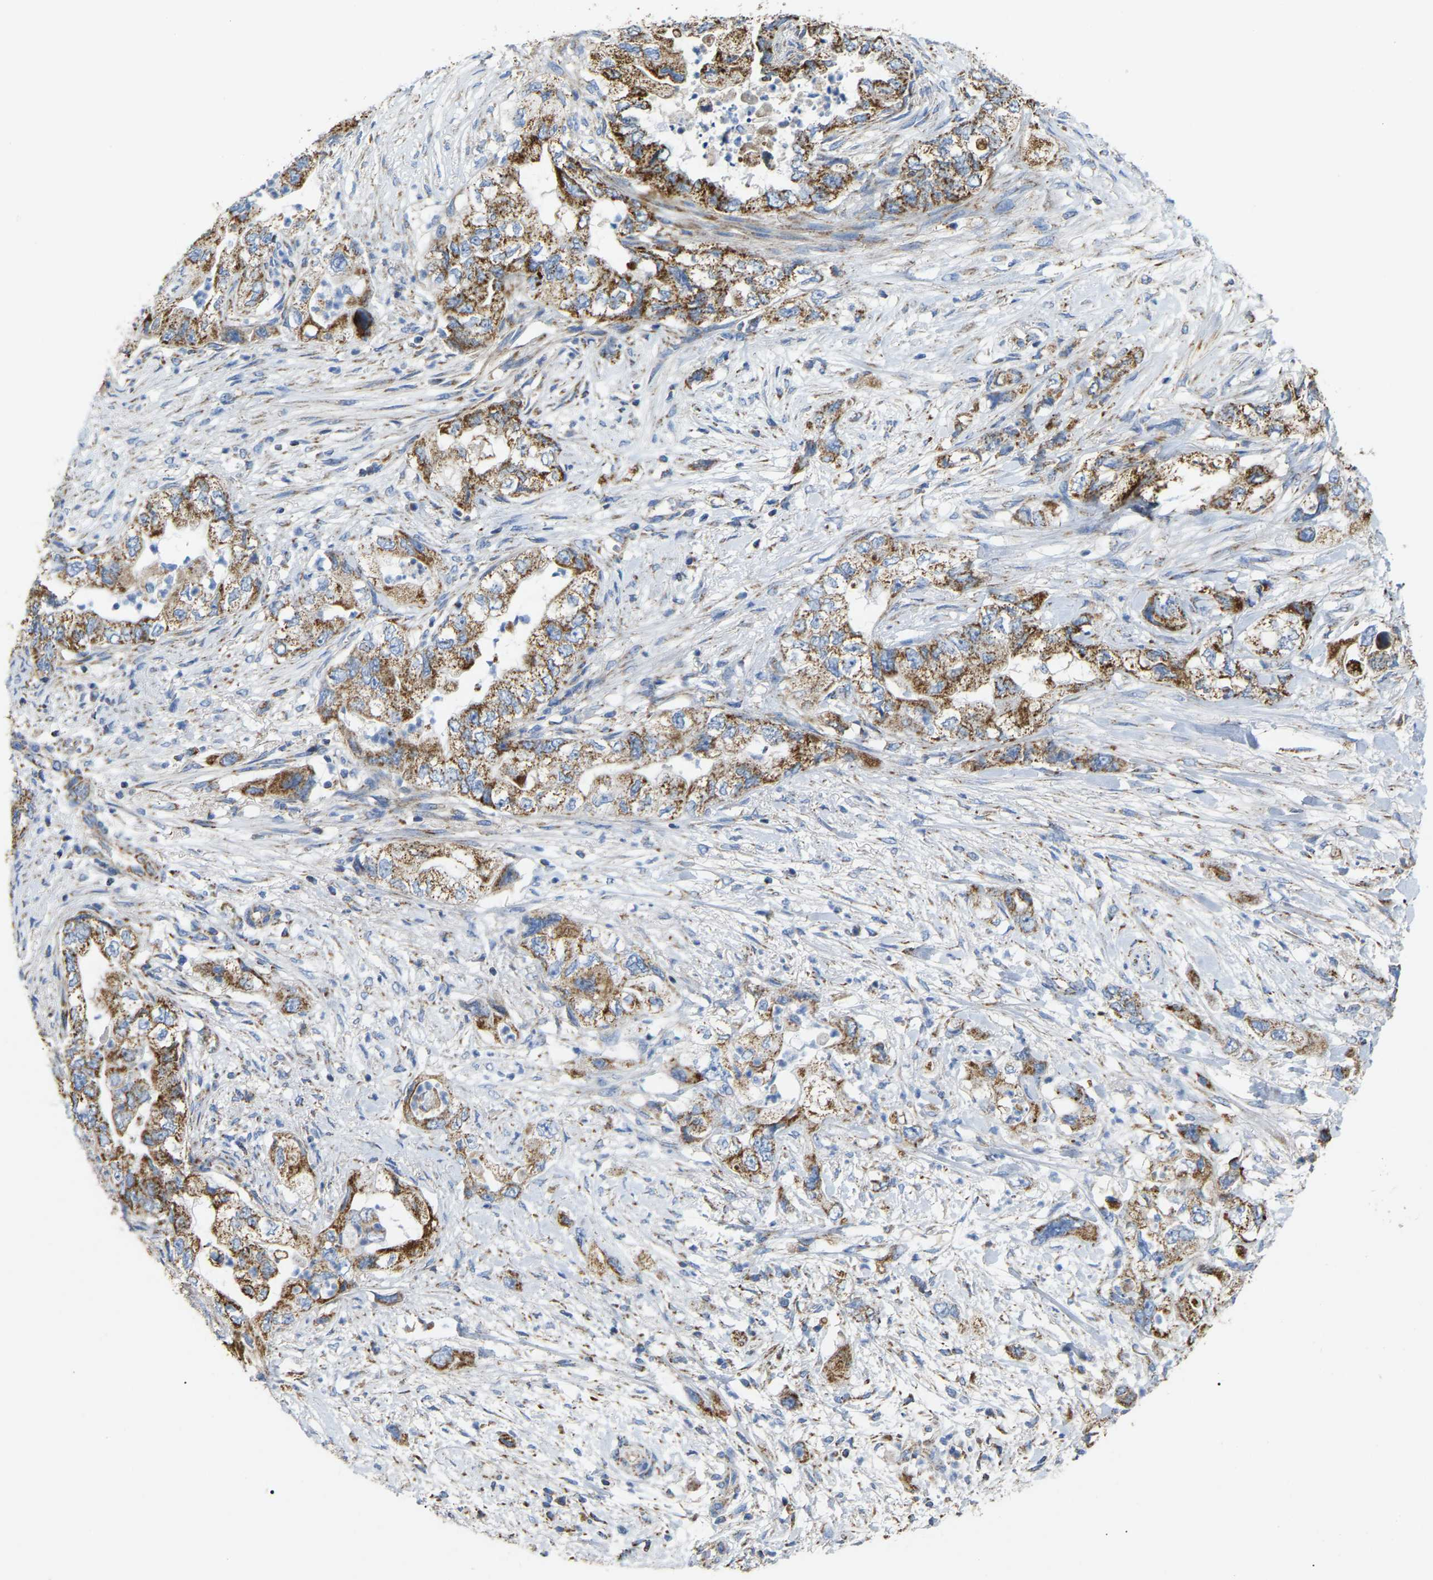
{"staining": {"intensity": "moderate", "quantity": ">75%", "location": "cytoplasmic/membranous"}, "tissue": "pancreatic cancer", "cell_type": "Tumor cells", "image_type": "cancer", "snomed": [{"axis": "morphology", "description": "Adenocarcinoma, NOS"}, {"axis": "topography", "description": "Pancreas"}], "caption": "Tumor cells show moderate cytoplasmic/membranous staining in approximately >75% of cells in pancreatic adenocarcinoma. The staining was performed using DAB, with brown indicating positive protein expression. Nuclei are stained blue with hematoxylin.", "gene": "HIBADH", "patient": {"sex": "female", "age": 73}}